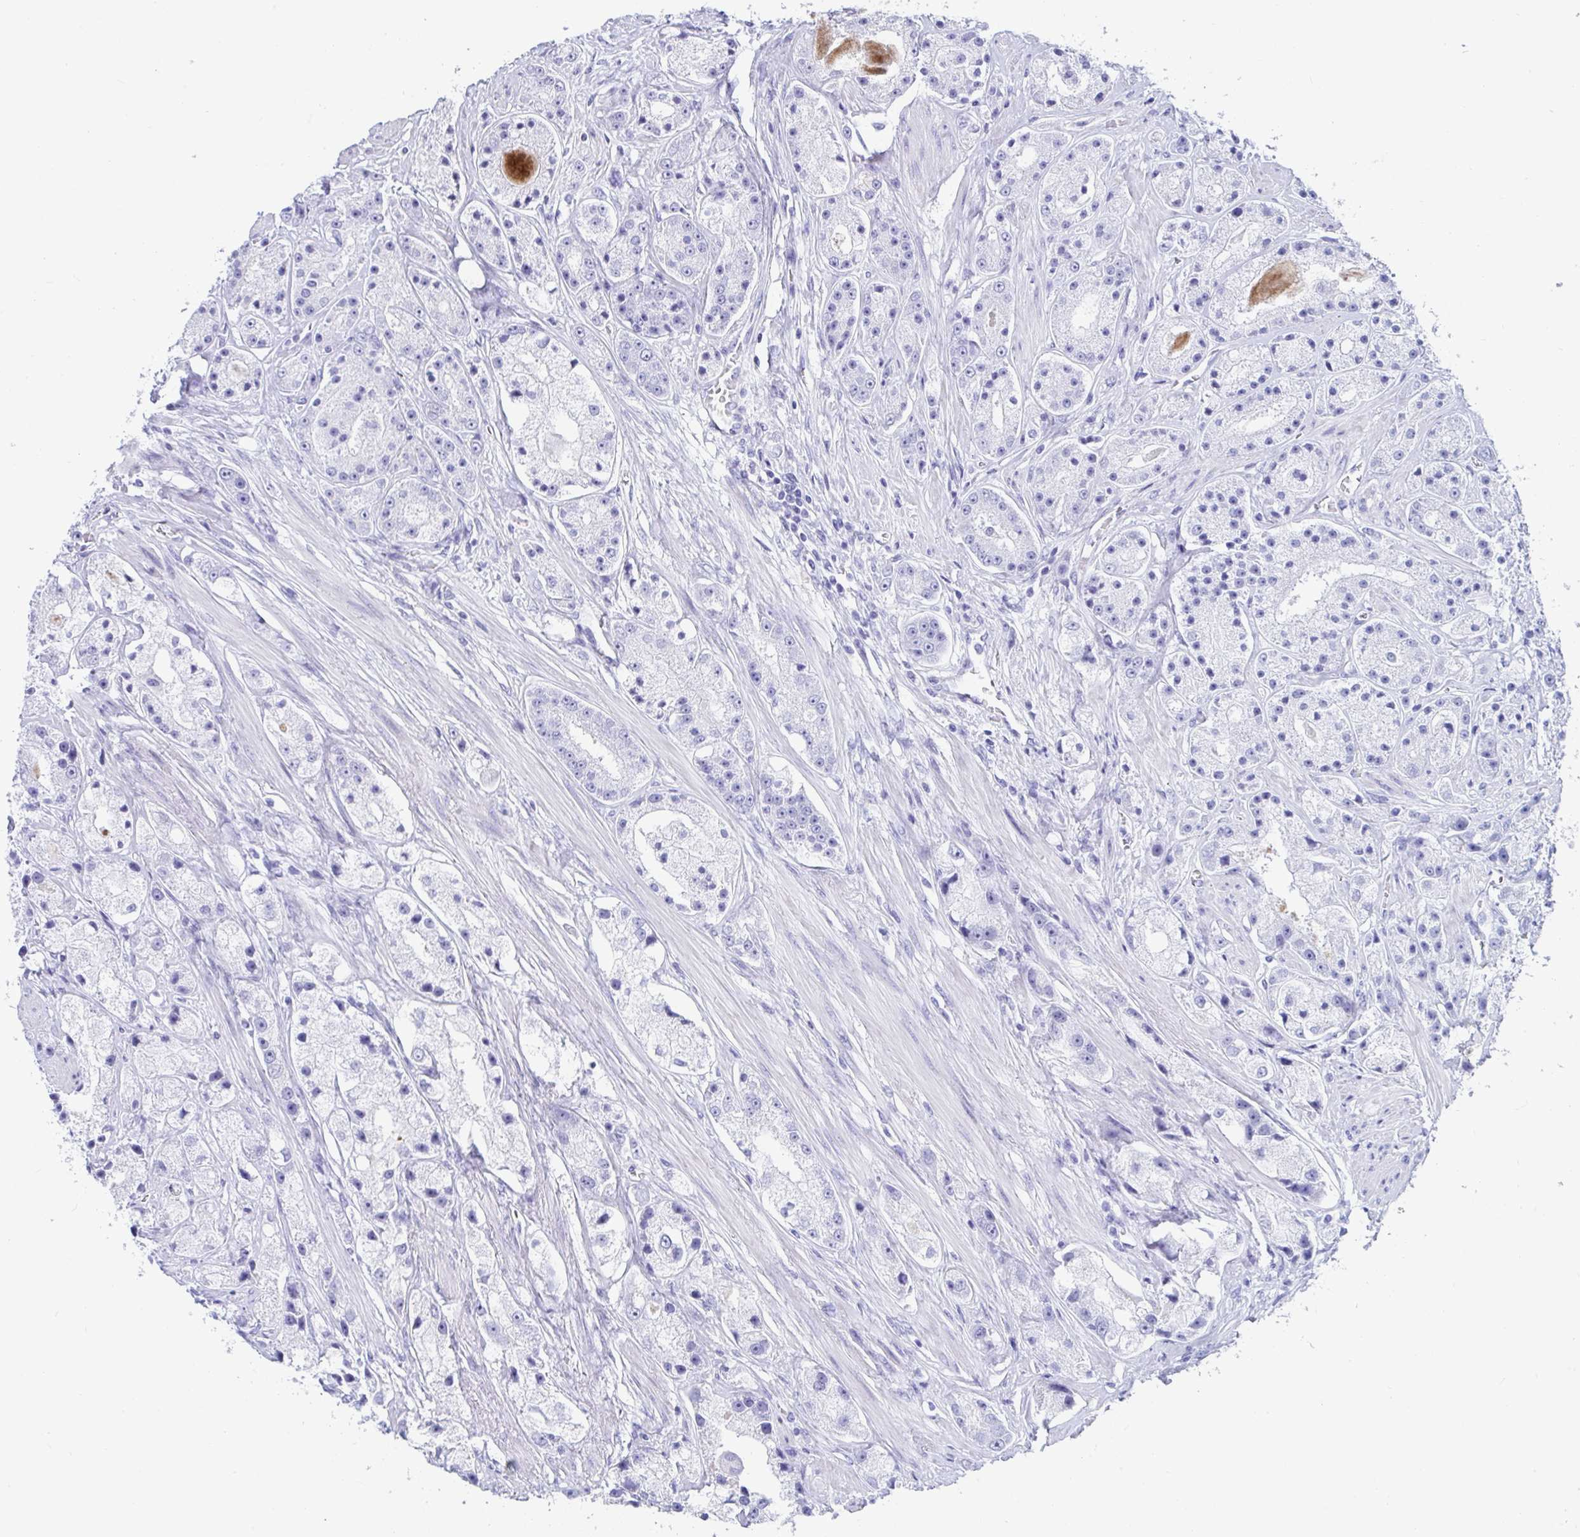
{"staining": {"intensity": "negative", "quantity": "none", "location": "none"}, "tissue": "prostate cancer", "cell_type": "Tumor cells", "image_type": "cancer", "snomed": [{"axis": "morphology", "description": "Adenocarcinoma, High grade"}, {"axis": "topography", "description": "Prostate"}], "caption": "The immunohistochemistry (IHC) image has no significant staining in tumor cells of prostate adenocarcinoma (high-grade) tissue.", "gene": "GKN2", "patient": {"sex": "male", "age": 67}}